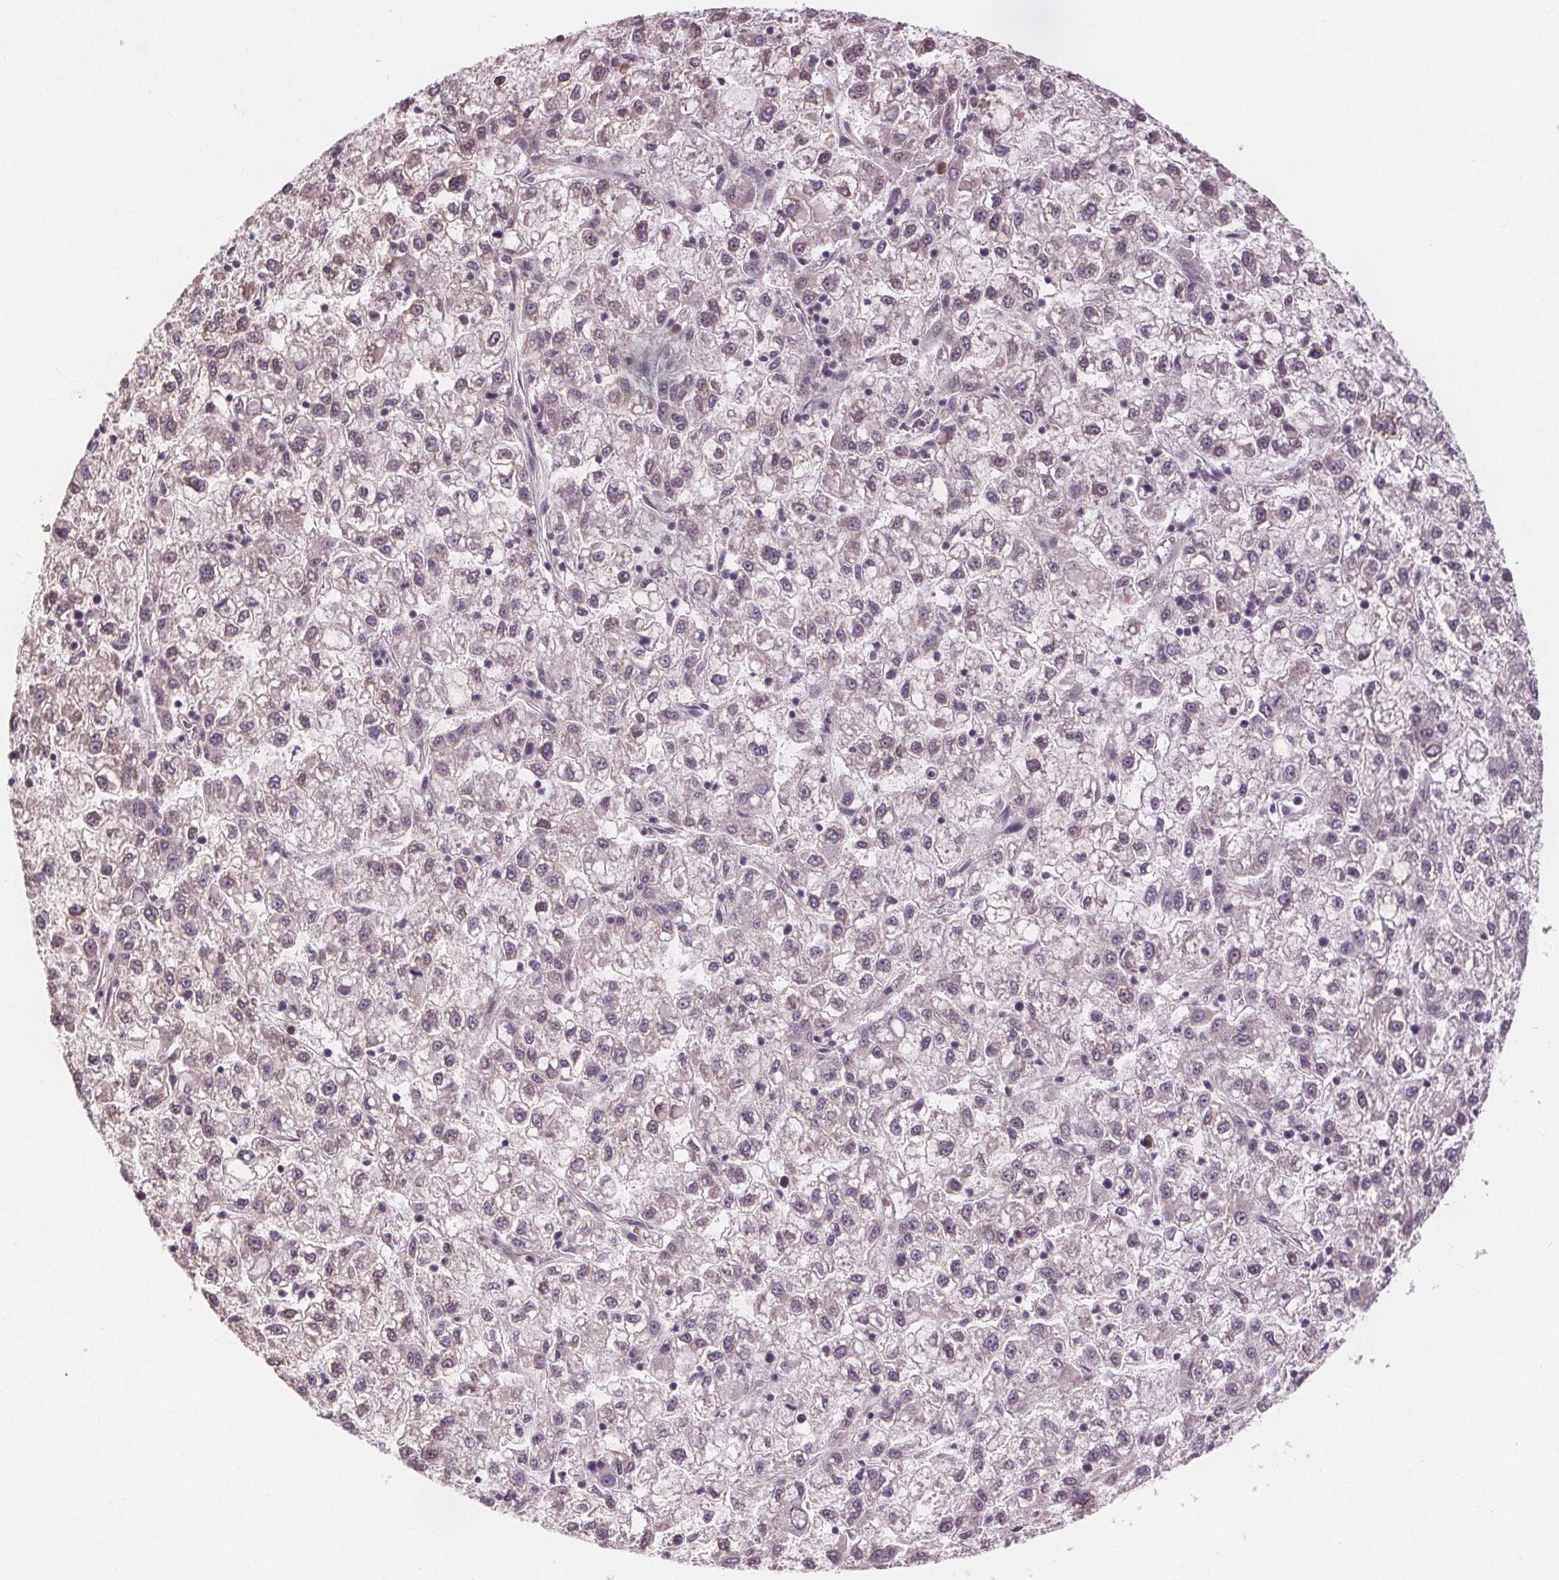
{"staining": {"intensity": "negative", "quantity": "none", "location": "none"}, "tissue": "liver cancer", "cell_type": "Tumor cells", "image_type": "cancer", "snomed": [{"axis": "morphology", "description": "Carcinoma, Hepatocellular, NOS"}, {"axis": "topography", "description": "Liver"}], "caption": "Tumor cells are negative for protein expression in human liver cancer (hepatocellular carcinoma). (Stains: DAB (3,3'-diaminobenzidine) immunohistochemistry (IHC) with hematoxylin counter stain, Microscopy: brightfield microscopy at high magnification).", "gene": "TMEM80", "patient": {"sex": "male", "age": 40}}